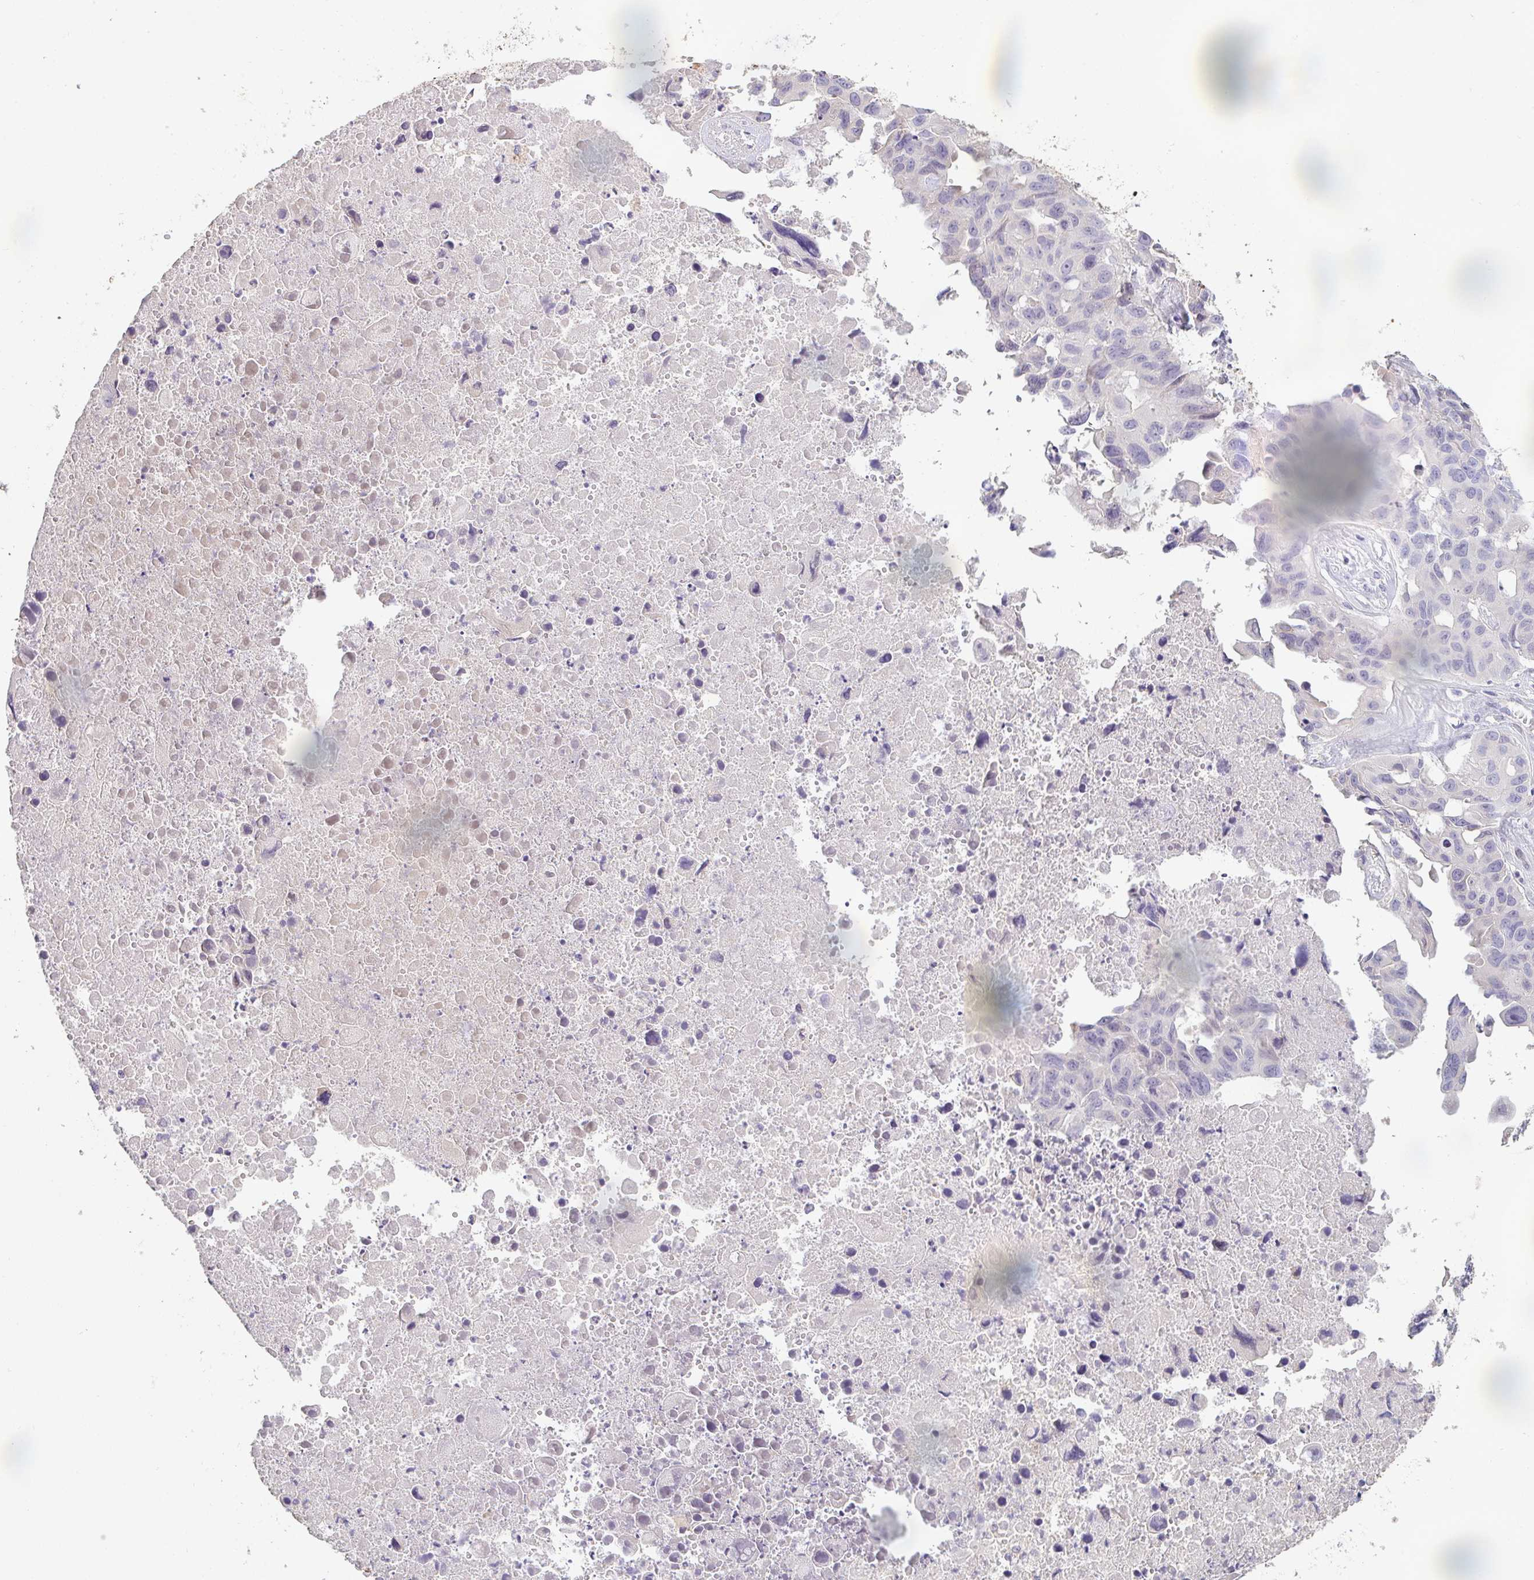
{"staining": {"intensity": "negative", "quantity": "none", "location": "none"}, "tissue": "lung cancer", "cell_type": "Tumor cells", "image_type": "cancer", "snomed": [{"axis": "morphology", "description": "Adenocarcinoma, NOS"}, {"axis": "topography", "description": "Lymph node"}, {"axis": "topography", "description": "Lung"}], "caption": "Micrograph shows no significant protein staining in tumor cells of lung cancer. (Immunohistochemistry, brightfield microscopy, high magnification).", "gene": "TNFRSF10A", "patient": {"sex": "male", "age": 64}}